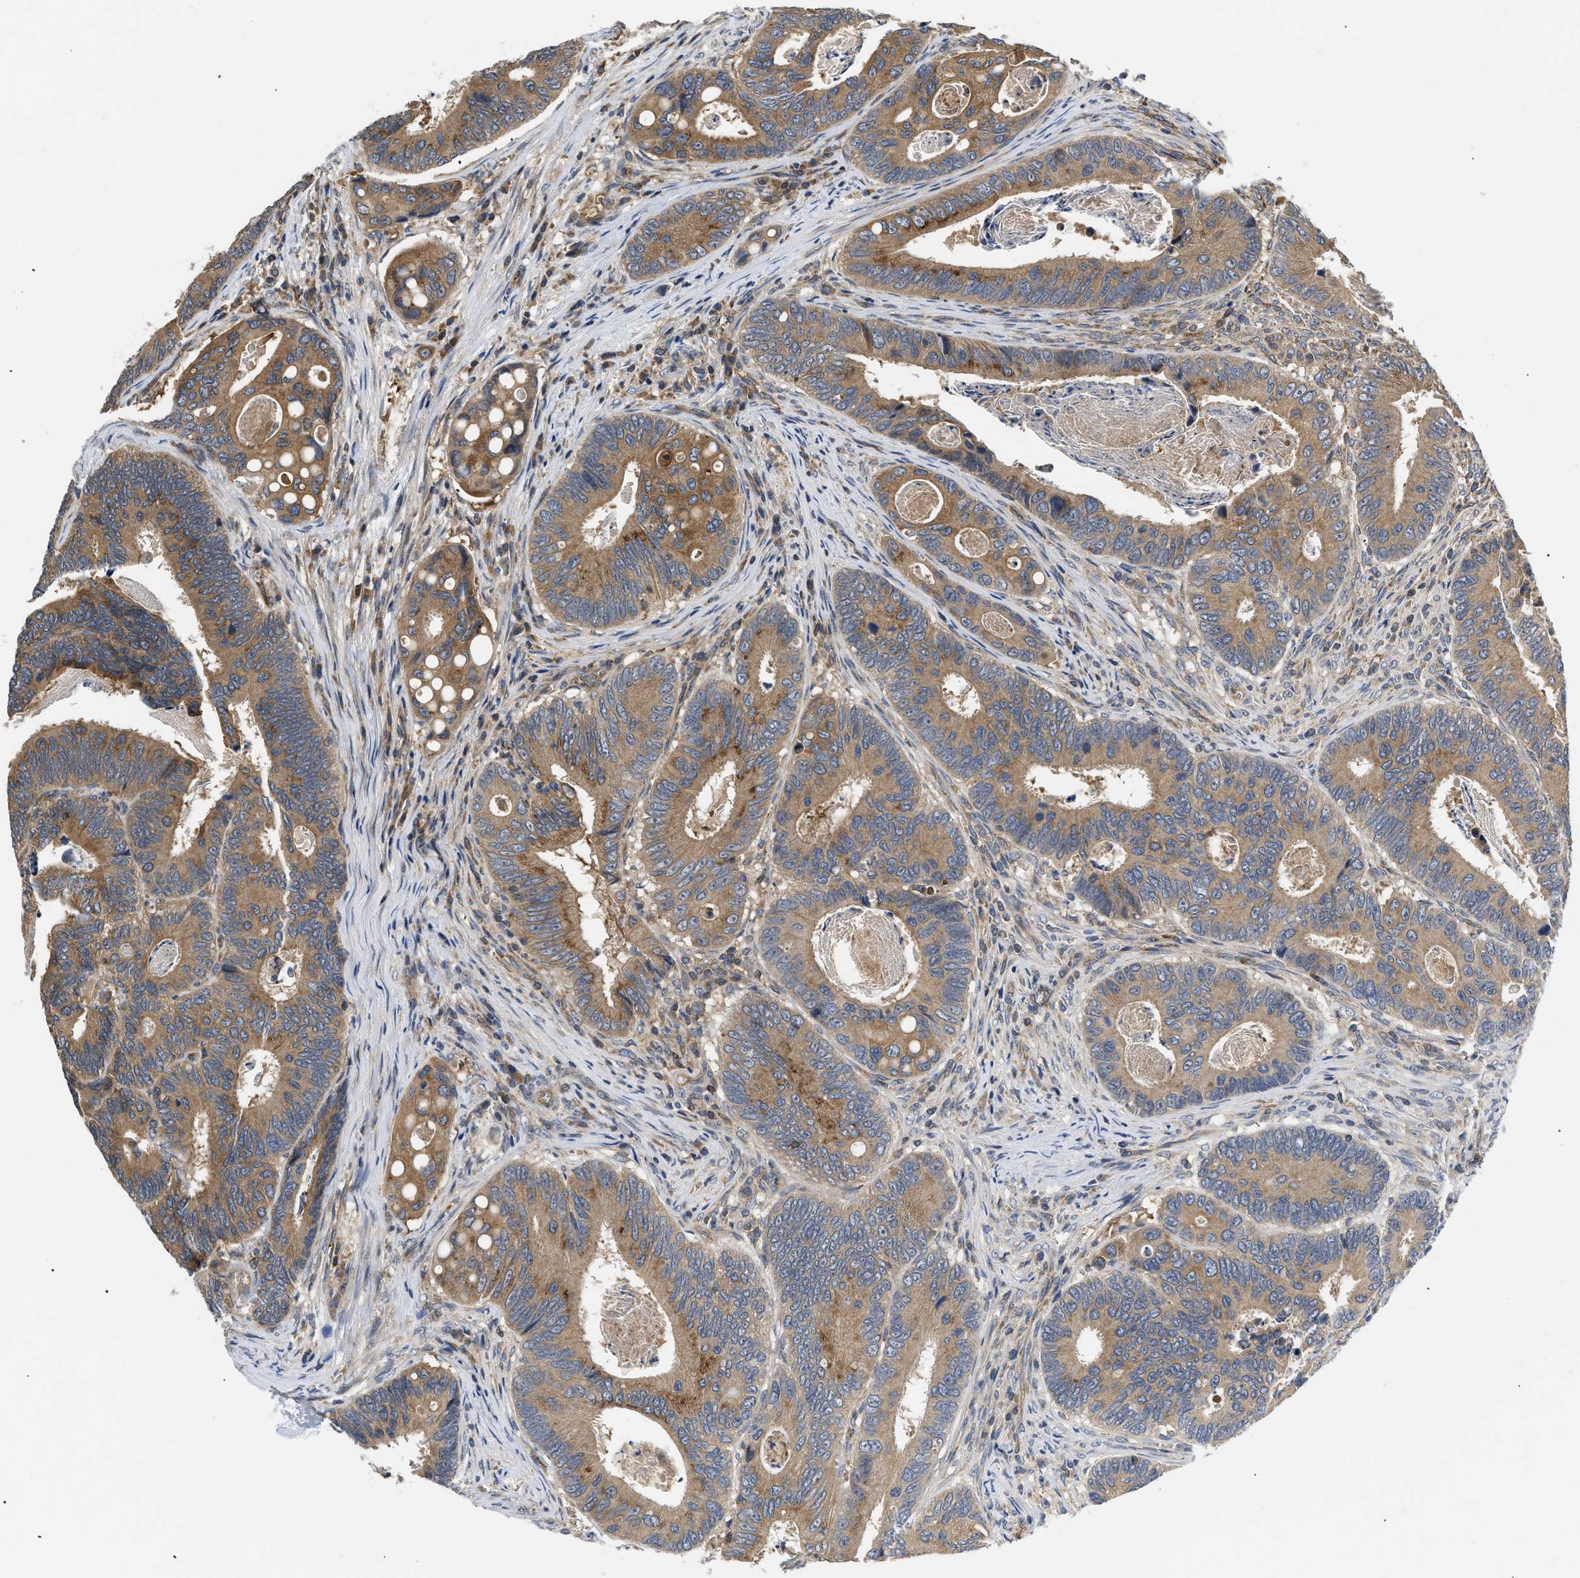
{"staining": {"intensity": "moderate", "quantity": ">75%", "location": "cytoplasmic/membranous"}, "tissue": "colorectal cancer", "cell_type": "Tumor cells", "image_type": "cancer", "snomed": [{"axis": "morphology", "description": "Inflammation, NOS"}, {"axis": "morphology", "description": "Adenocarcinoma, NOS"}, {"axis": "topography", "description": "Colon"}], "caption": "Immunohistochemistry image of neoplastic tissue: human colorectal cancer stained using immunohistochemistry demonstrates medium levels of moderate protein expression localized specifically in the cytoplasmic/membranous of tumor cells, appearing as a cytoplasmic/membranous brown color.", "gene": "HMGCR", "patient": {"sex": "male", "age": 72}}